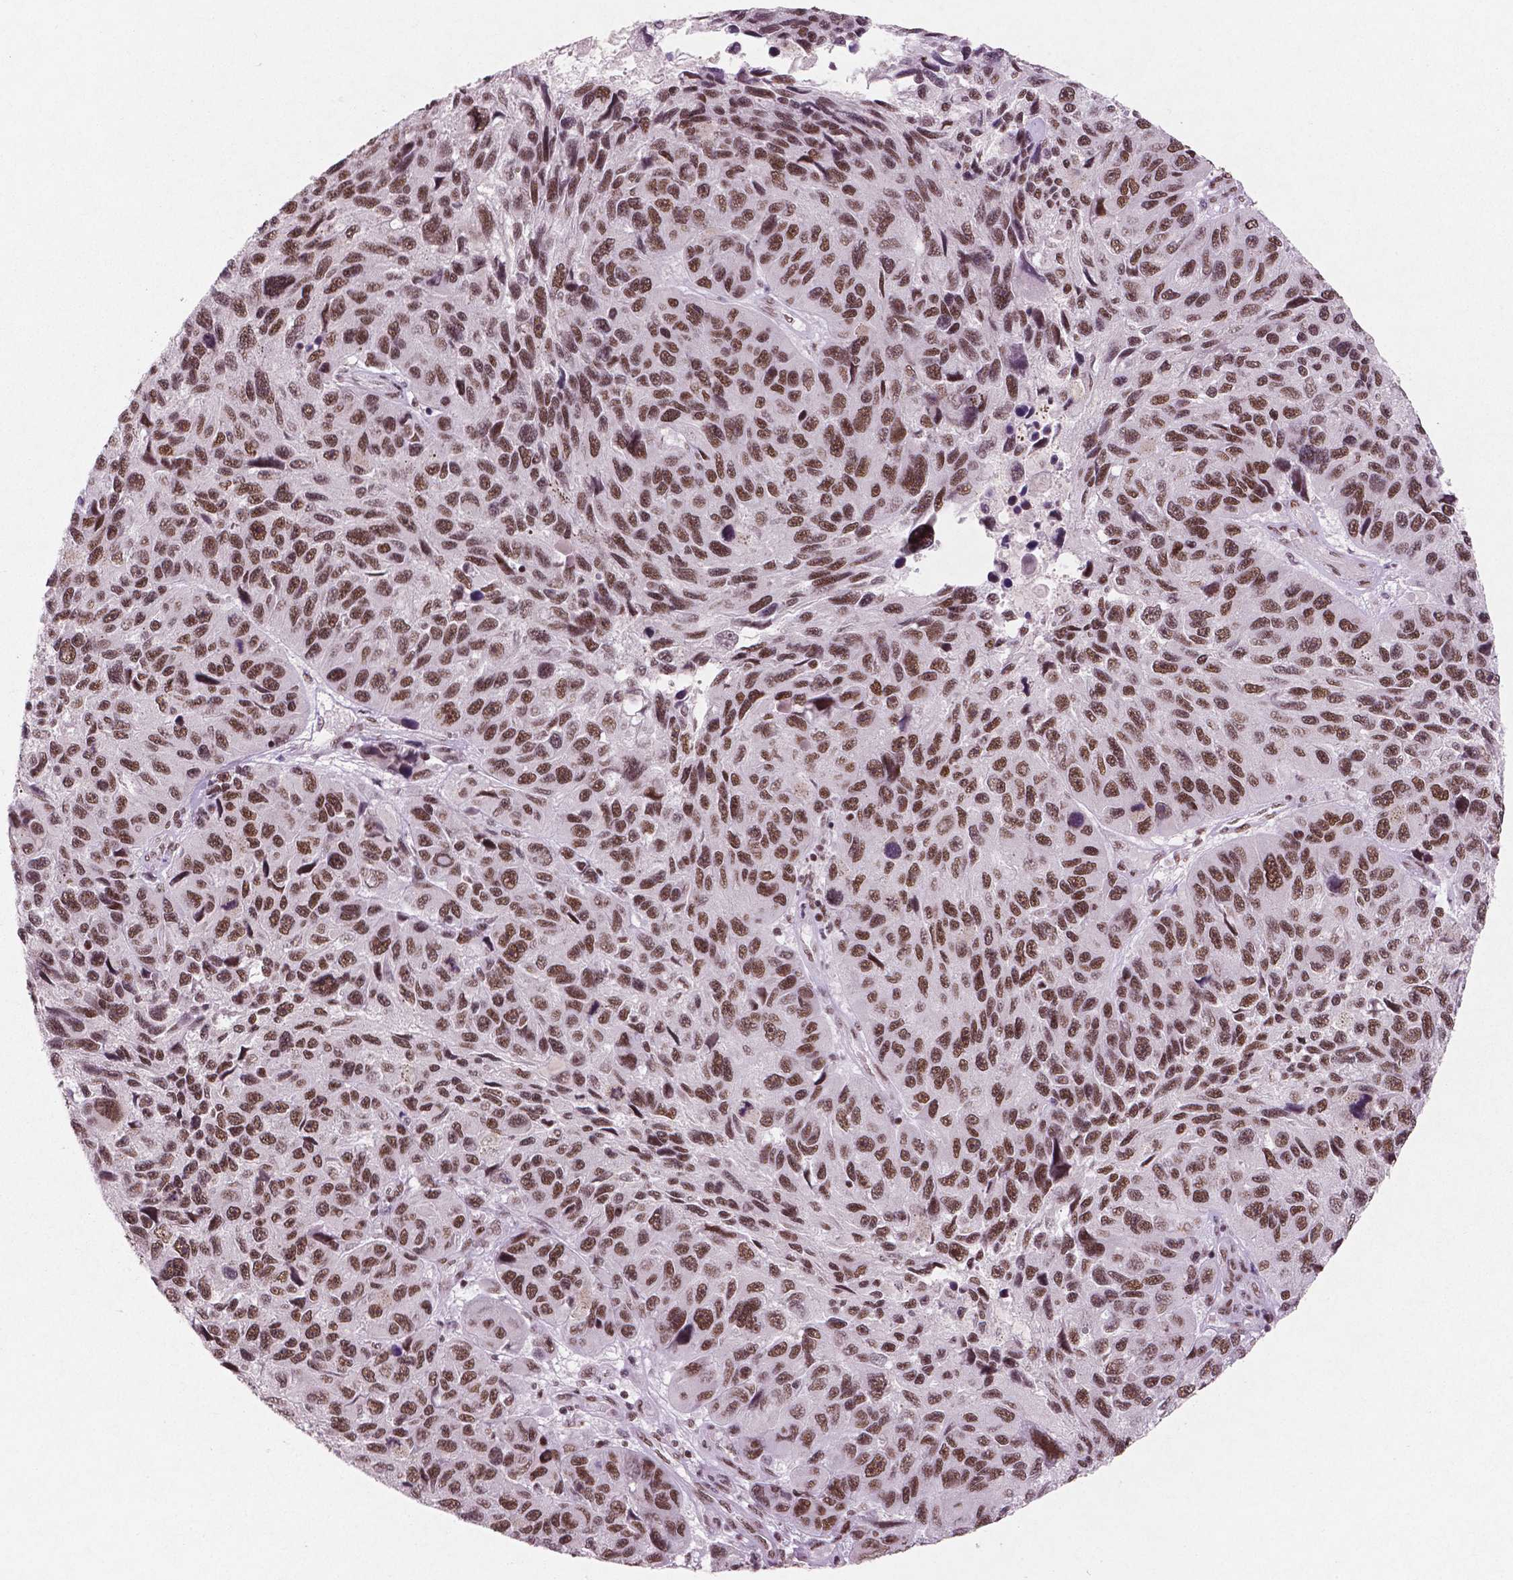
{"staining": {"intensity": "strong", "quantity": ">75%", "location": "nuclear"}, "tissue": "melanoma", "cell_type": "Tumor cells", "image_type": "cancer", "snomed": [{"axis": "morphology", "description": "Malignant melanoma, NOS"}, {"axis": "topography", "description": "Skin"}], "caption": "Immunohistochemical staining of human melanoma shows high levels of strong nuclear protein positivity in about >75% of tumor cells.", "gene": "BRD4", "patient": {"sex": "male", "age": 53}}